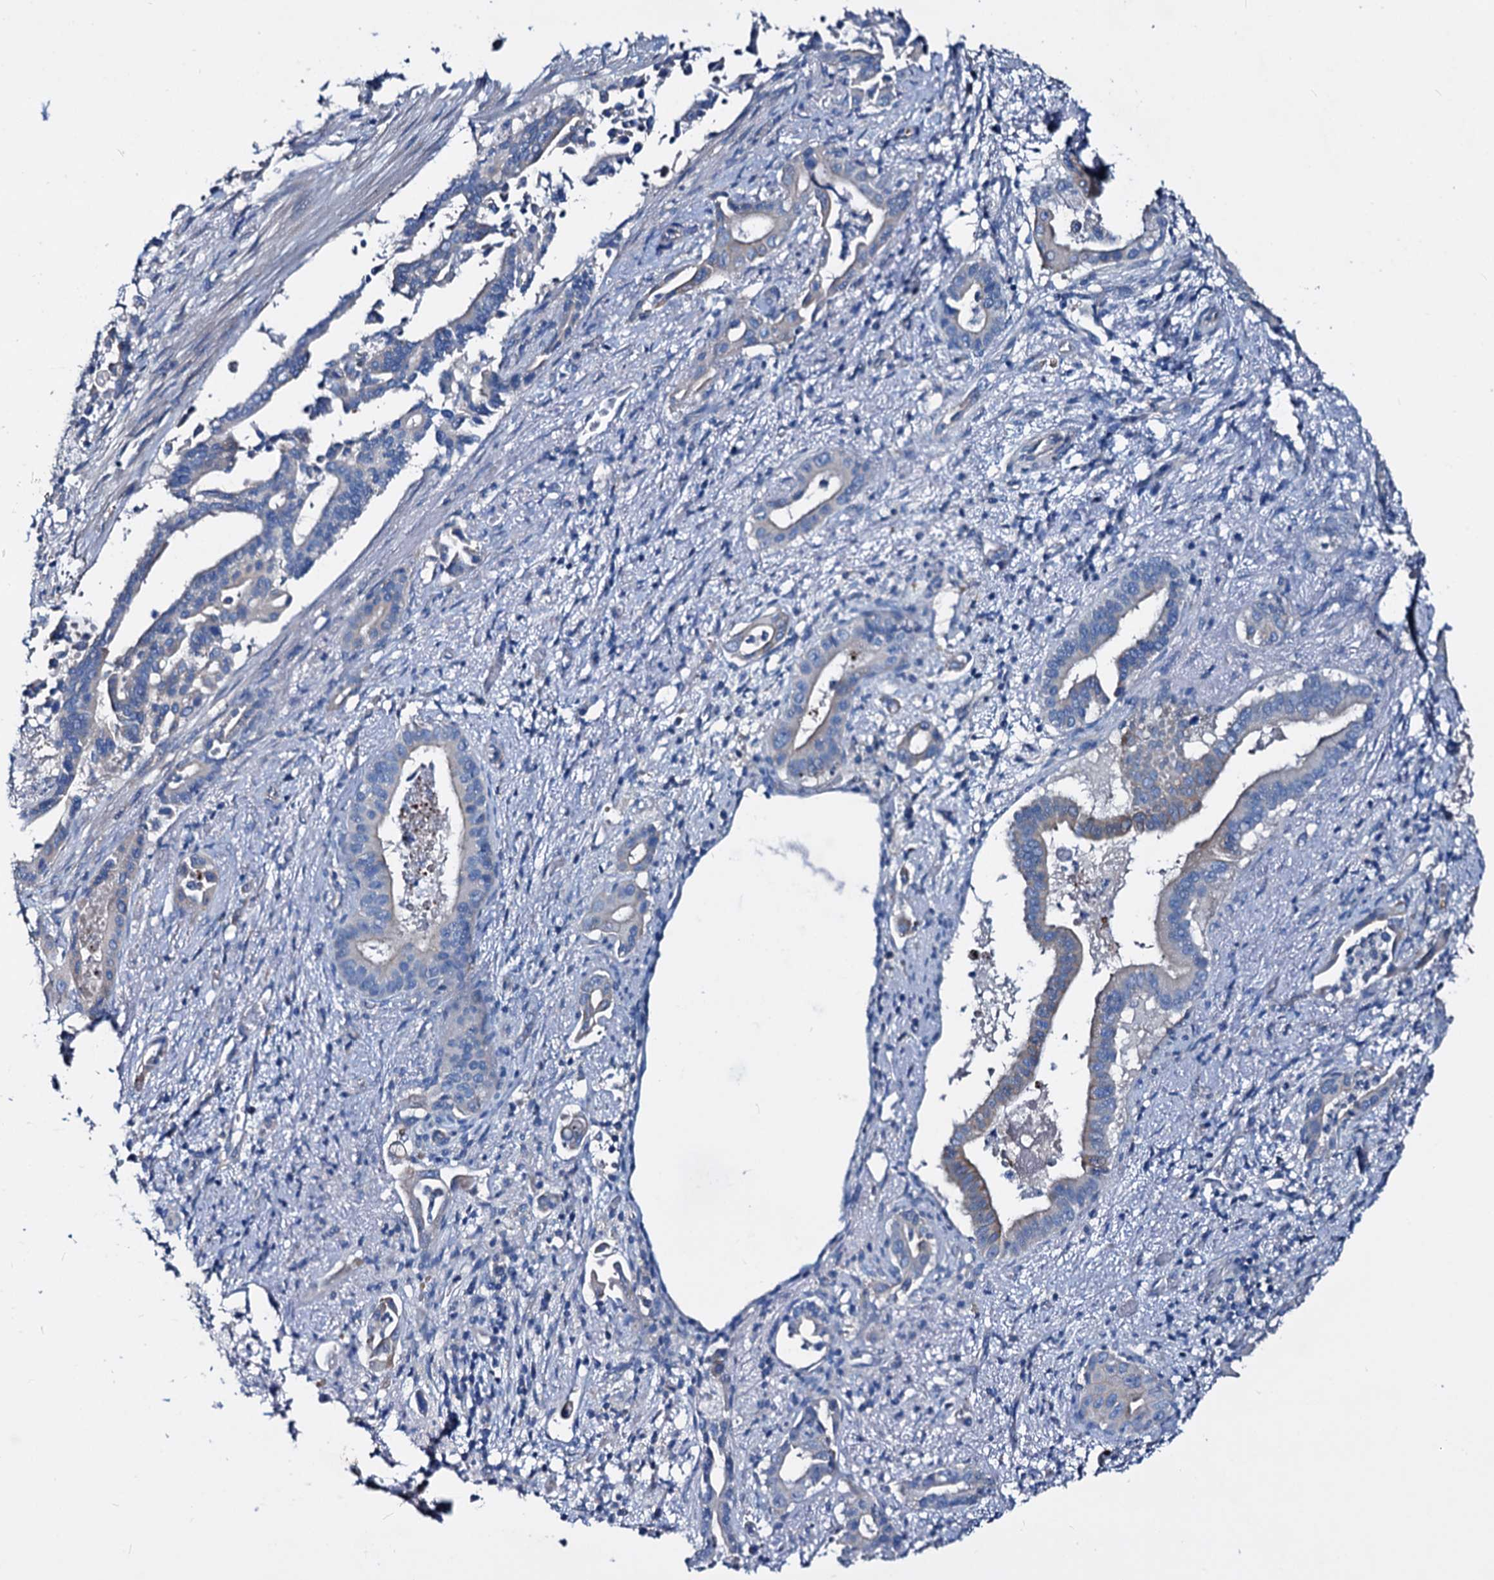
{"staining": {"intensity": "weak", "quantity": "<25%", "location": "cytoplasmic/membranous"}, "tissue": "pancreatic cancer", "cell_type": "Tumor cells", "image_type": "cancer", "snomed": [{"axis": "morphology", "description": "Adenocarcinoma, NOS"}, {"axis": "topography", "description": "Pancreas"}], "caption": "This is an IHC image of human pancreatic adenocarcinoma. There is no staining in tumor cells.", "gene": "DYDC2", "patient": {"sex": "female", "age": 77}}